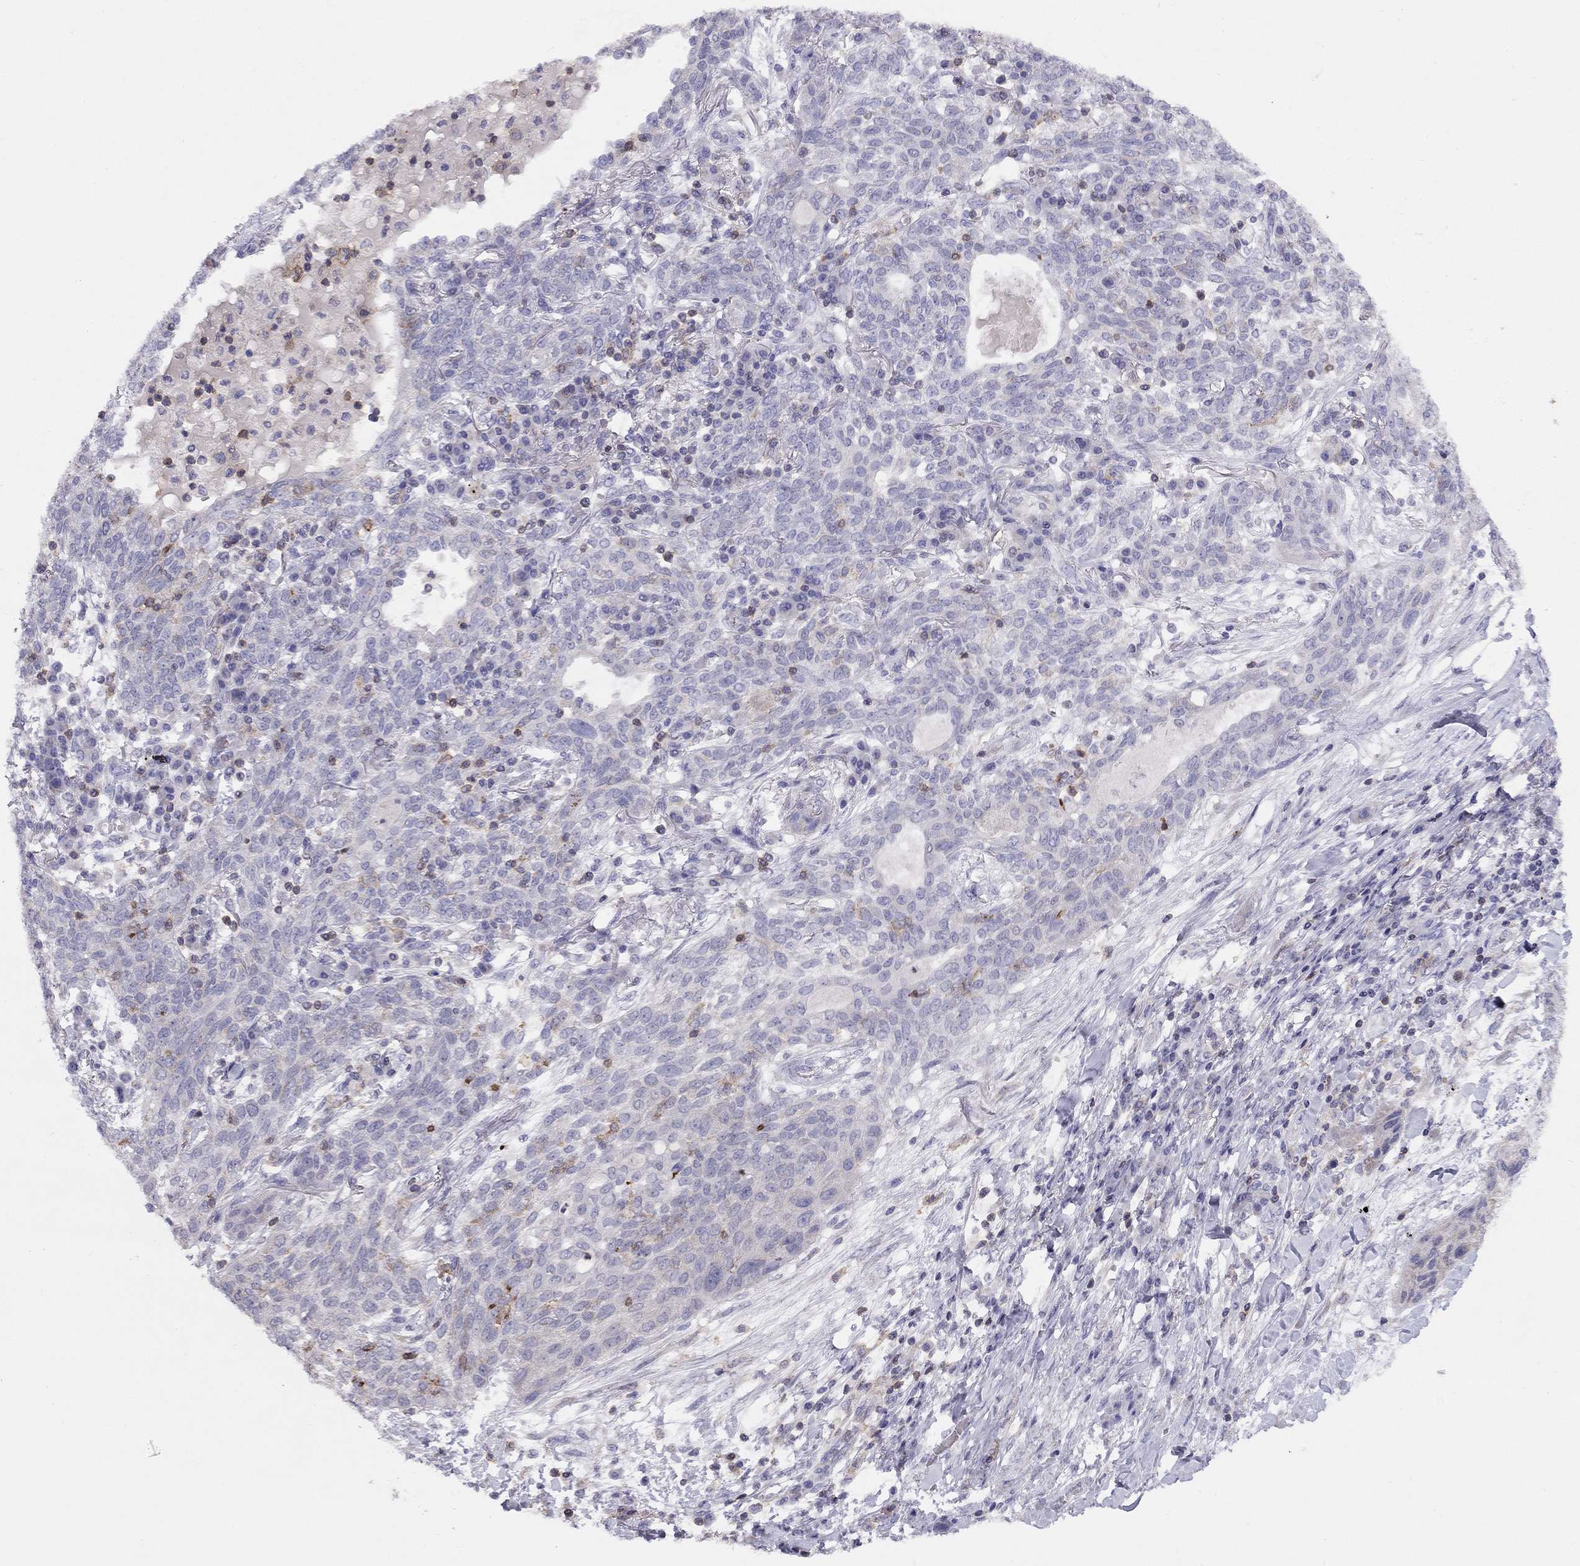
{"staining": {"intensity": "negative", "quantity": "none", "location": "none"}, "tissue": "lung cancer", "cell_type": "Tumor cells", "image_type": "cancer", "snomed": [{"axis": "morphology", "description": "Squamous cell carcinoma, NOS"}, {"axis": "topography", "description": "Lung"}], "caption": "Immunohistochemistry micrograph of neoplastic tissue: human squamous cell carcinoma (lung) stained with DAB (3,3'-diaminobenzidine) shows no significant protein staining in tumor cells.", "gene": "CITED1", "patient": {"sex": "female", "age": 70}}